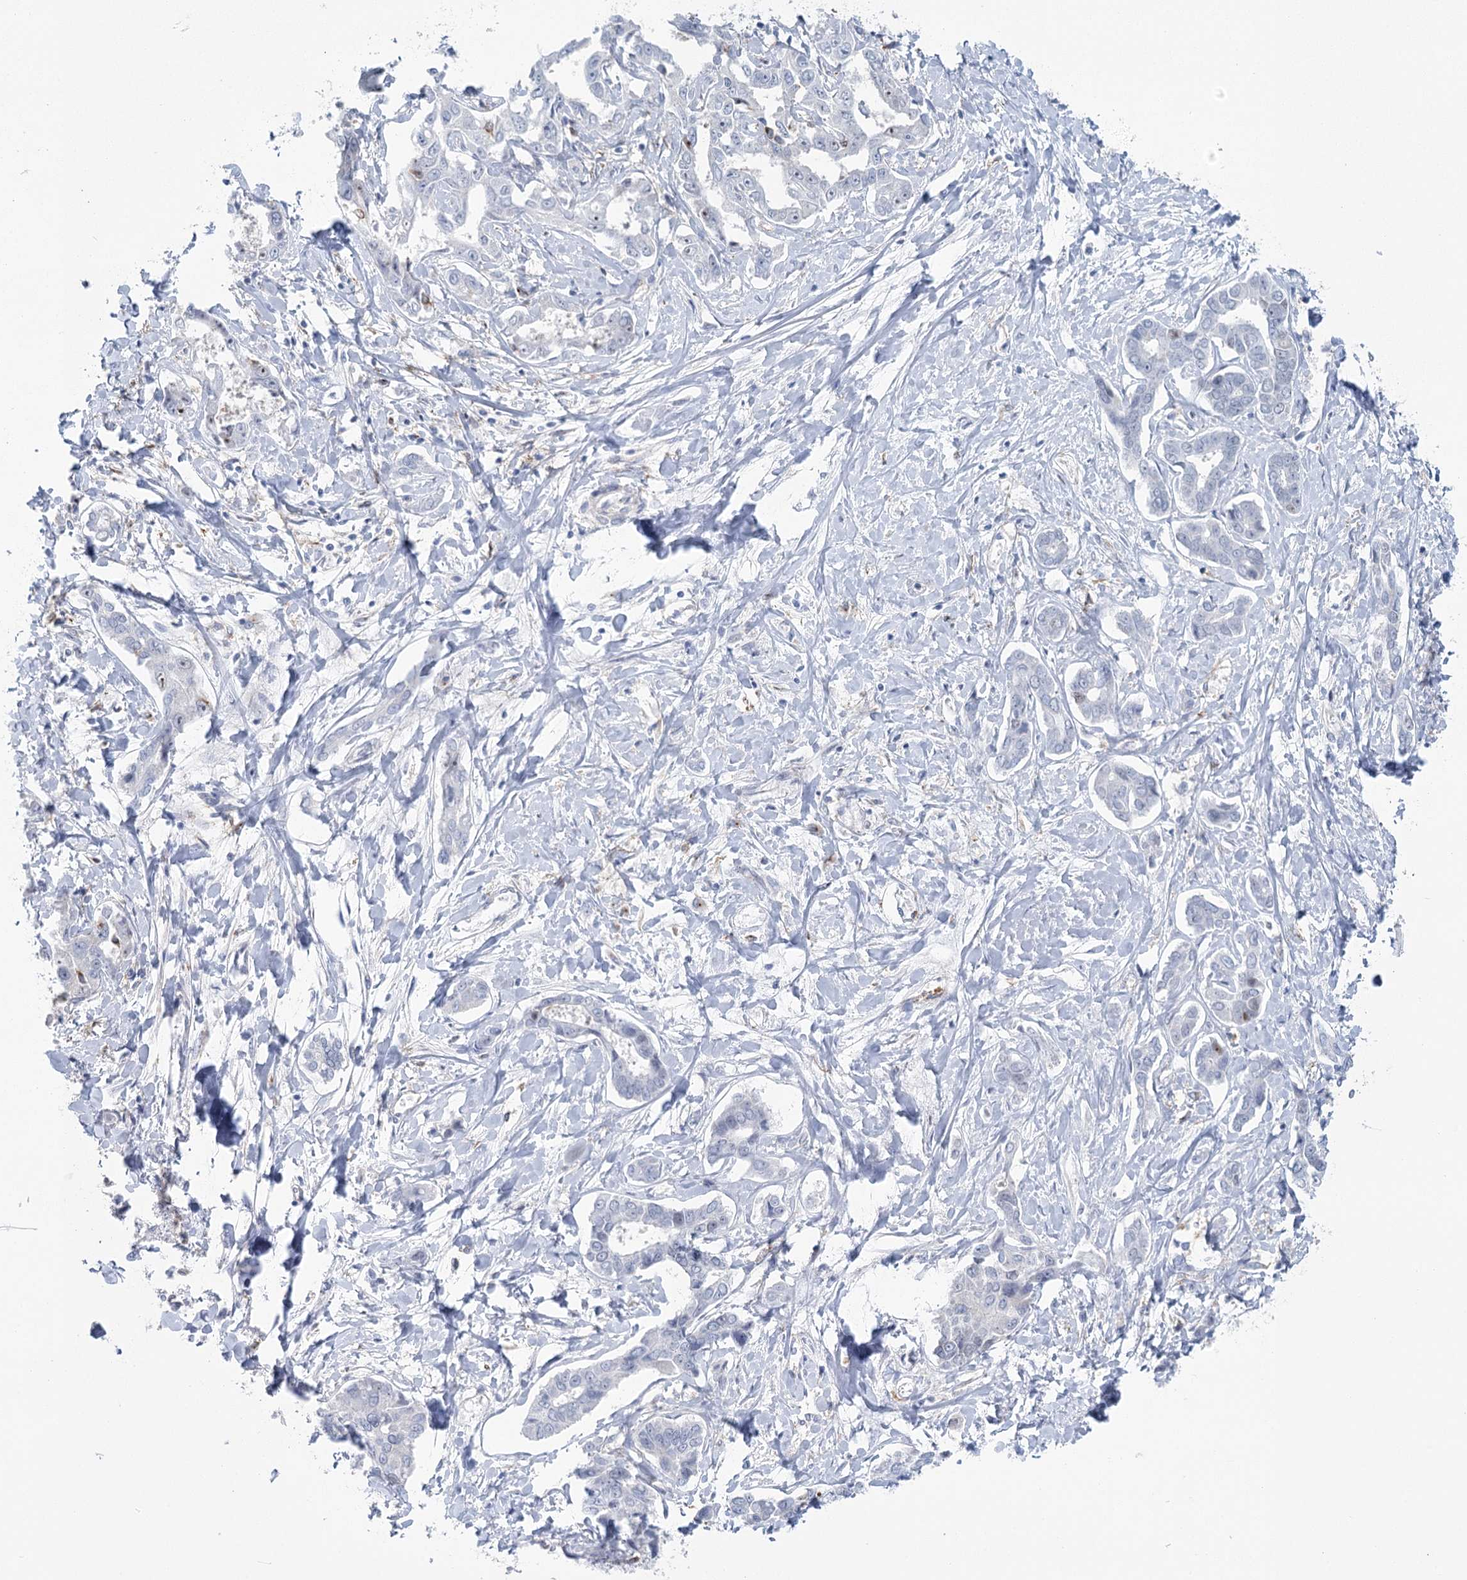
{"staining": {"intensity": "negative", "quantity": "none", "location": "none"}, "tissue": "liver cancer", "cell_type": "Tumor cells", "image_type": "cancer", "snomed": [{"axis": "morphology", "description": "Cholangiocarcinoma"}, {"axis": "topography", "description": "Liver"}], "caption": "The micrograph displays no significant expression in tumor cells of liver cholangiocarcinoma.", "gene": "CCDC88A", "patient": {"sex": "male", "age": 59}}